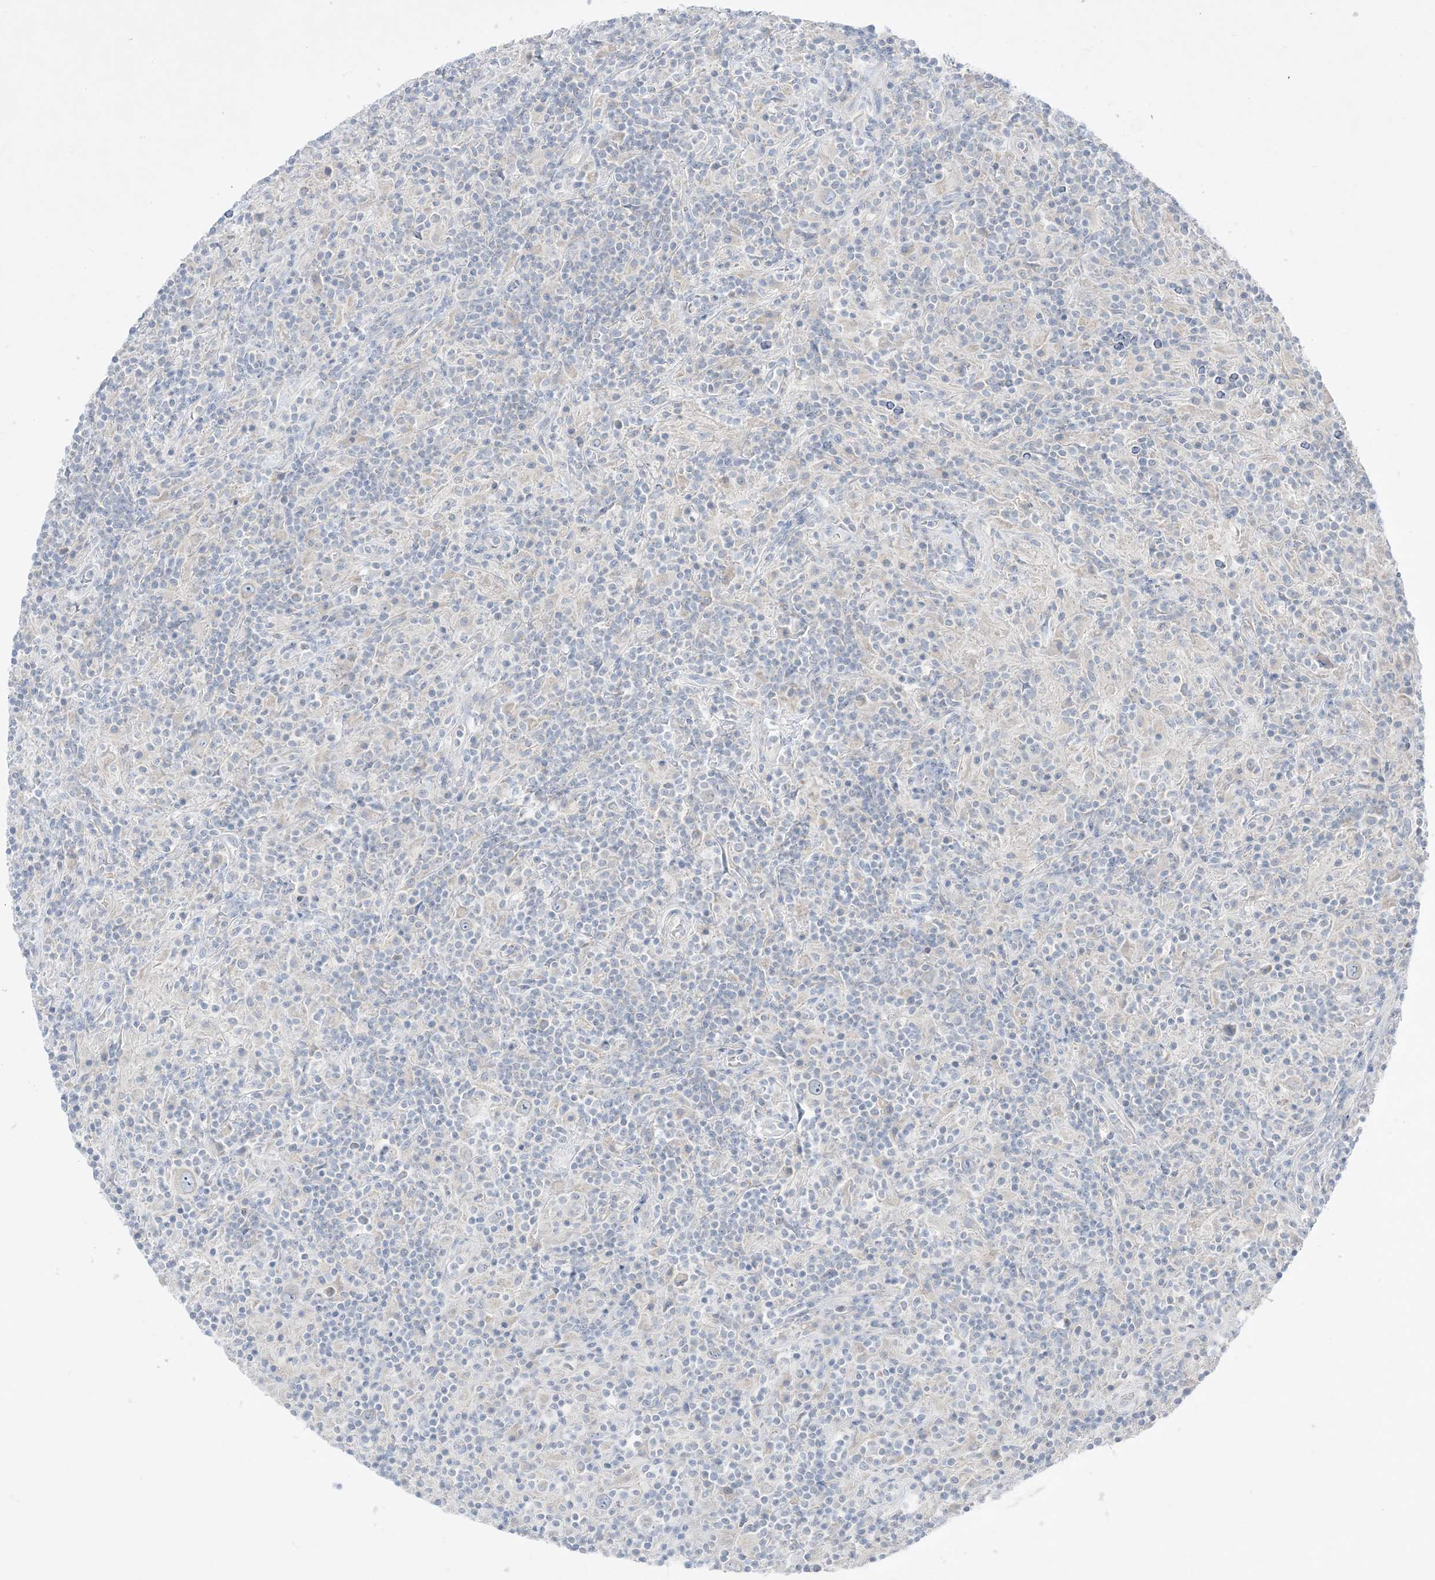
{"staining": {"intensity": "negative", "quantity": "none", "location": "none"}, "tissue": "lymphoma", "cell_type": "Tumor cells", "image_type": "cancer", "snomed": [{"axis": "morphology", "description": "Hodgkin's disease, NOS"}, {"axis": "topography", "description": "Lymph node"}], "caption": "Immunohistochemical staining of lymphoma demonstrates no significant expression in tumor cells.", "gene": "FAM184A", "patient": {"sex": "male", "age": 70}}